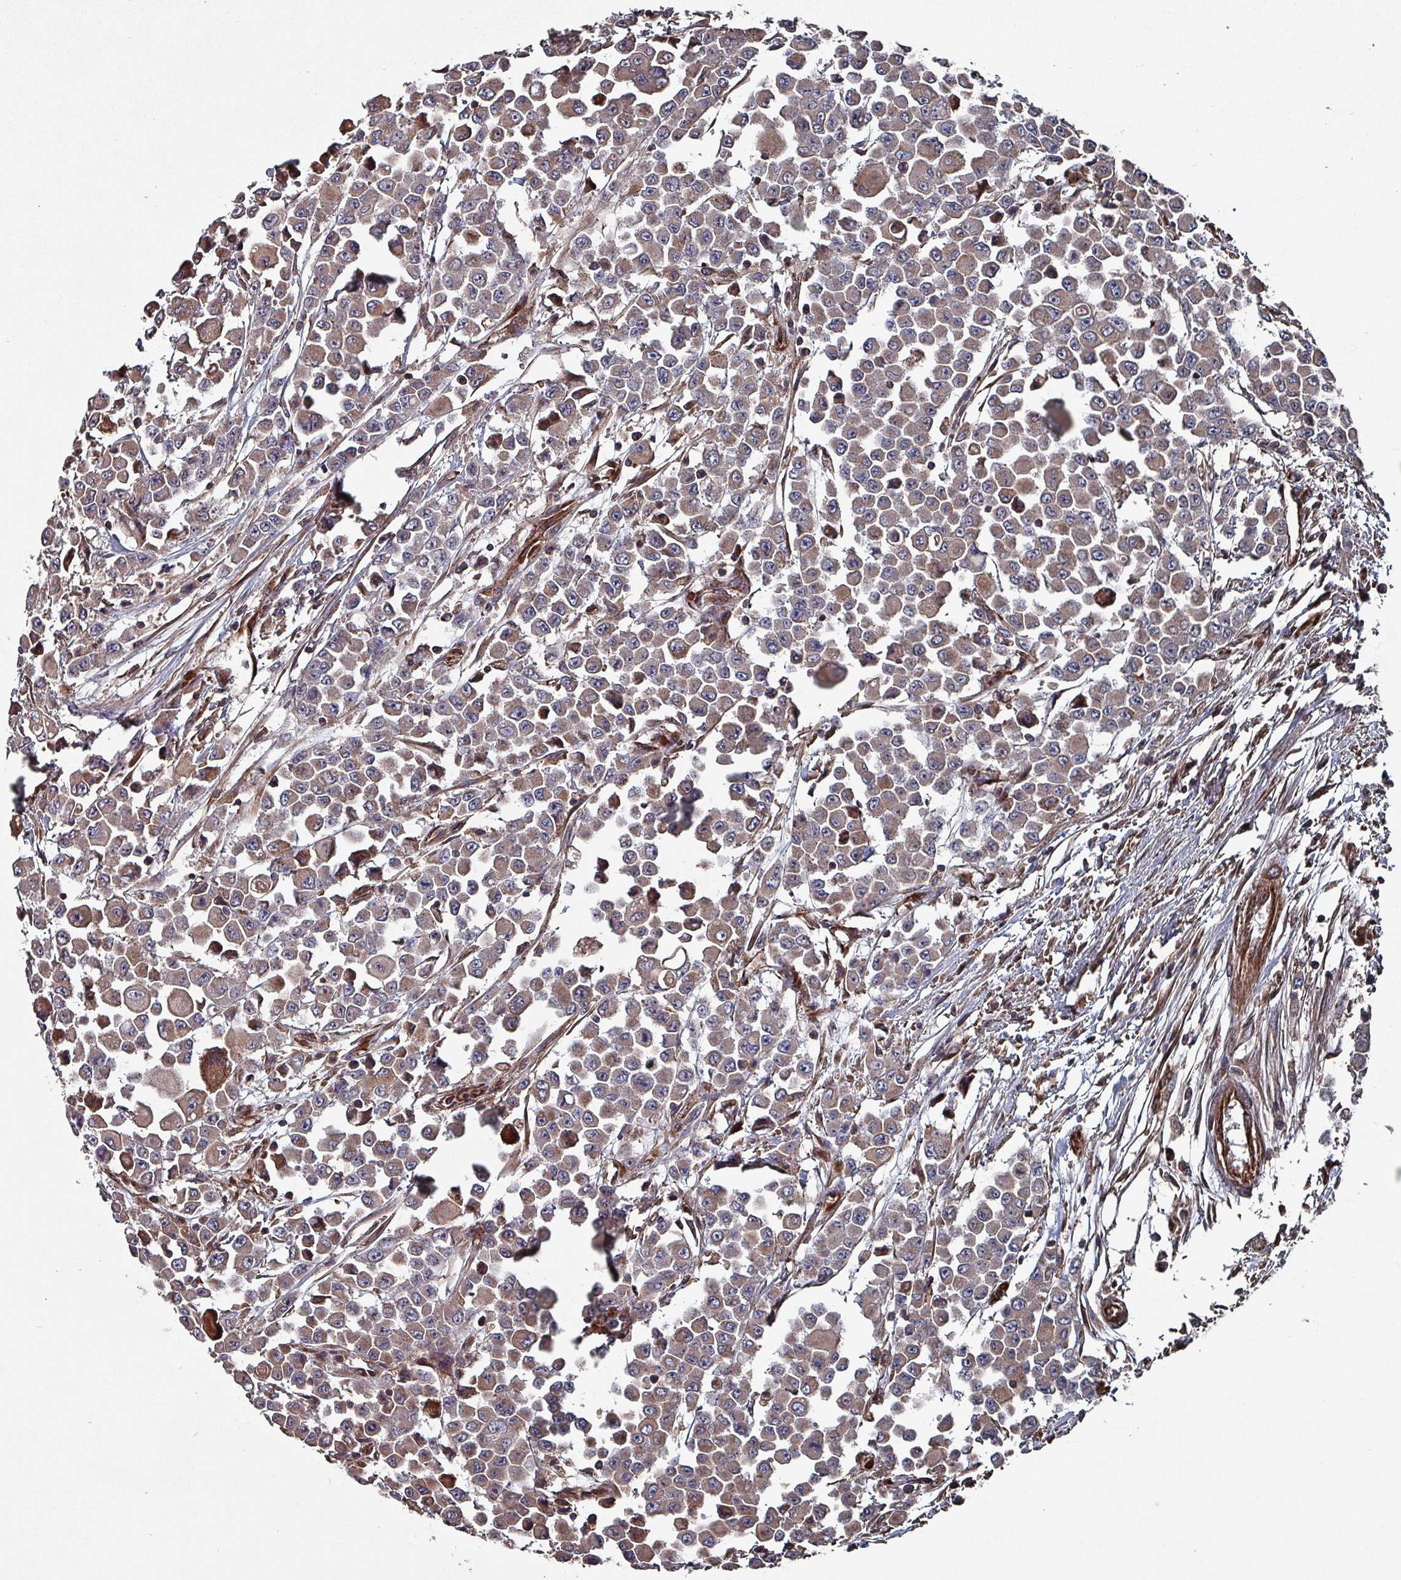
{"staining": {"intensity": "moderate", "quantity": ">75%", "location": "cytoplasmic/membranous"}, "tissue": "colorectal cancer", "cell_type": "Tumor cells", "image_type": "cancer", "snomed": [{"axis": "morphology", "description": "Adenocarcinoma, NOS"}, {"axis": "topography", "description": "Colon"}], "caption": "Protein staining demonstrates moderate cytoplasmic/membranous staining in approximately >75% of tumor cells in adenocarcinoma (colorectal).", "gene": "ANO10", "patient": {"sex": "male", "age": 51}}